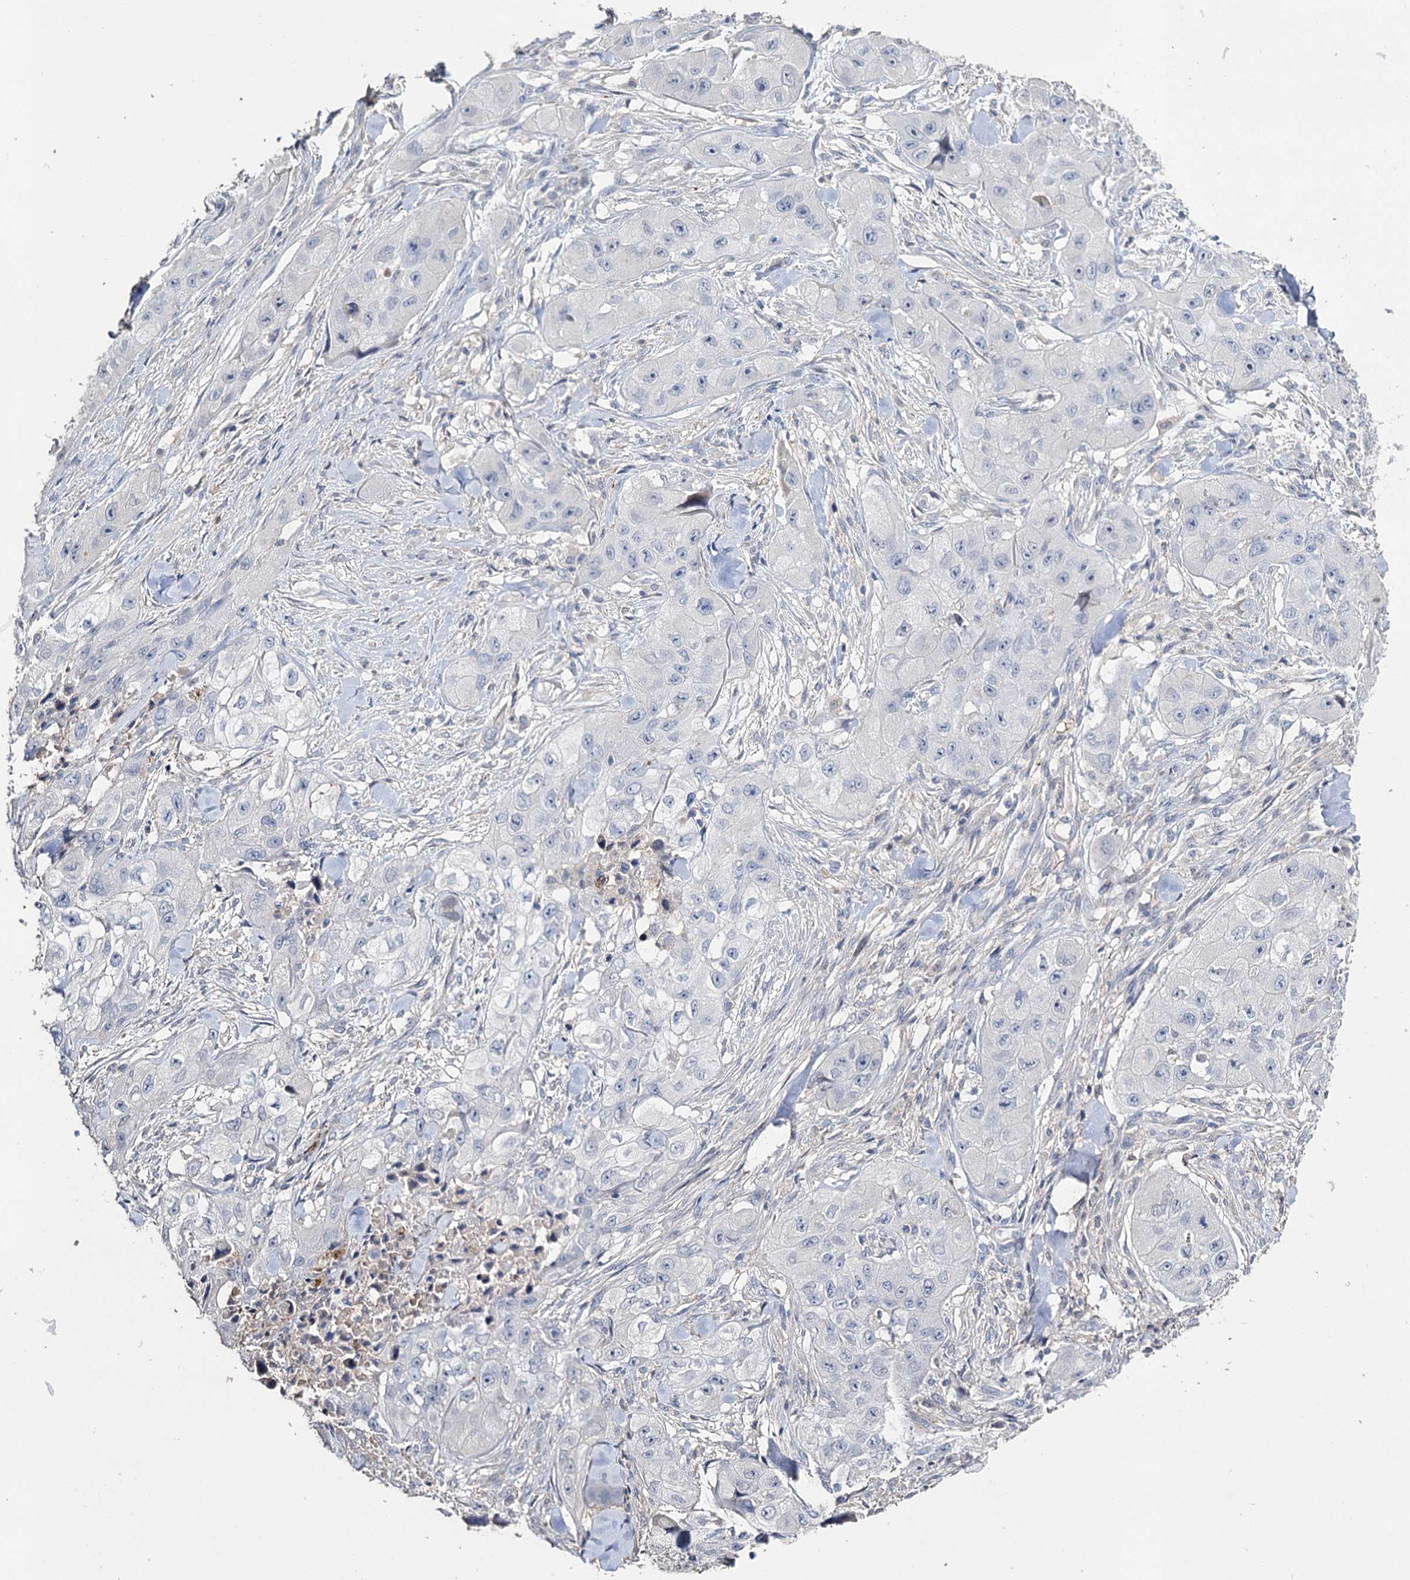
{"staining": {"intensity": "negative", "quantity": "none", "location": "none"}, "tissue": "skin cancer", "cell_type": "Tumor cells", "image_type": "cancer", "snomed": [{"axis": "morphology", "description": "Squamous cell carcinoma, NOS"}, {"axis": "topography", "description": "Skin"}, {"axis": "topography", "description": "Subcutis"}], "caption": "Tumor cells show no significant staining in skin cancer.", "gene": "DNAH6", "patient": {"sex": "male", "age": 73}}